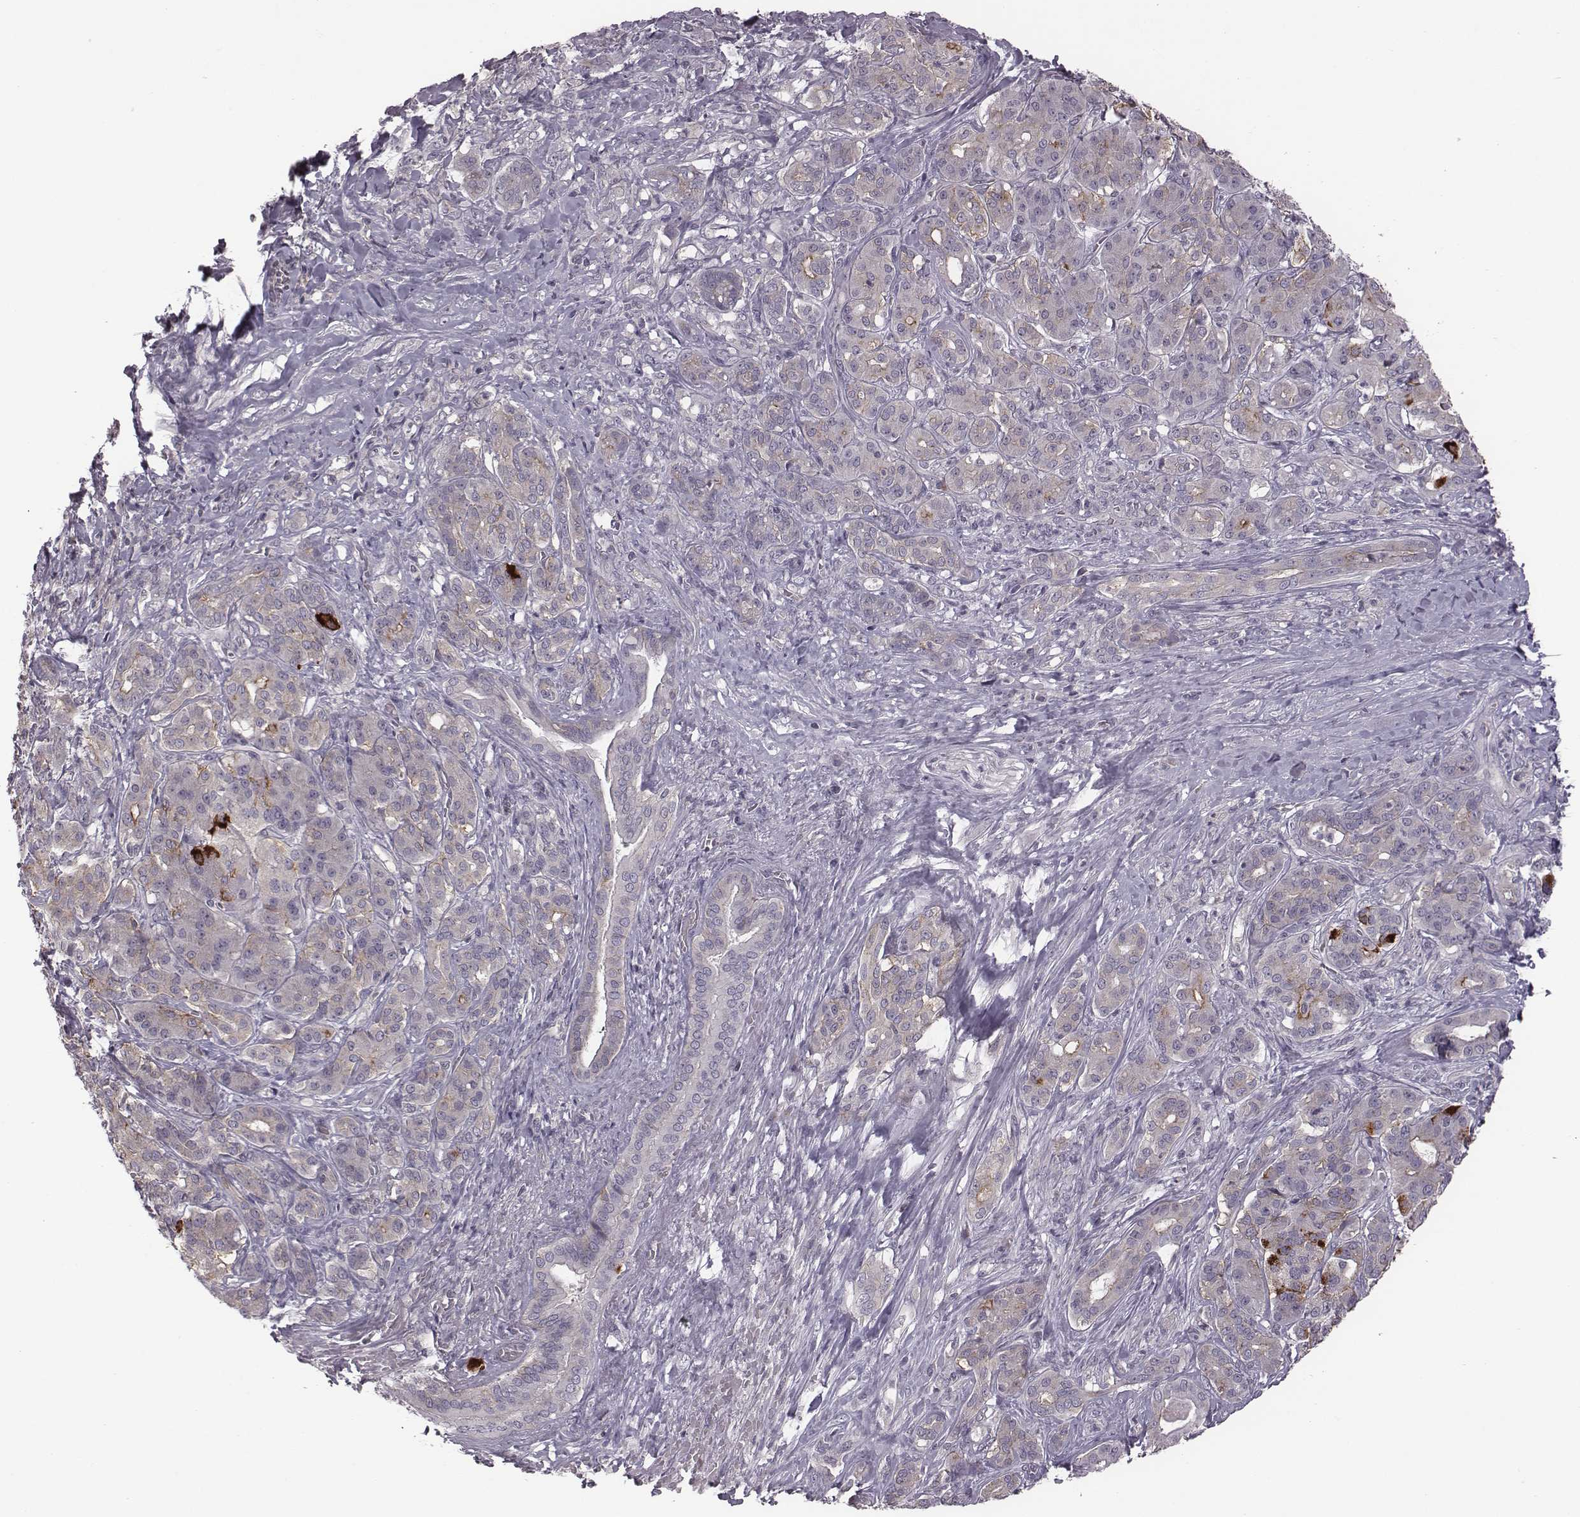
{"staining": {"intensity": "moderate", "quantity": "<25%", "location": "cytoplasmic/membranous"}, "tissue": "pancreatic cancer", "cell_type": "Tumor cells", "image_type": "cancer", "snomed": [{"axis": "morphology", "description": "Normal tissue, NOS"}, {"axis": "morphology", "description": "Inflammation, NOS"}, {"axis": "morphology", "description": "Adenocarcinoma, NOS"}, {"axis": "topography", "description": "Pancreas"}], "caption": "A low amount of moderate cytoplasmic/membranous positivity is appreciated in about <25% of tumor cells in pancreatic adenocarcinoma tissue. The staining was performed using DAB, with brown indicating positive protein expression. Nuclei are stained blue with hematoxylin.", "gene": "BICDL1", "patient": {"sex": "male", "age": 57}}